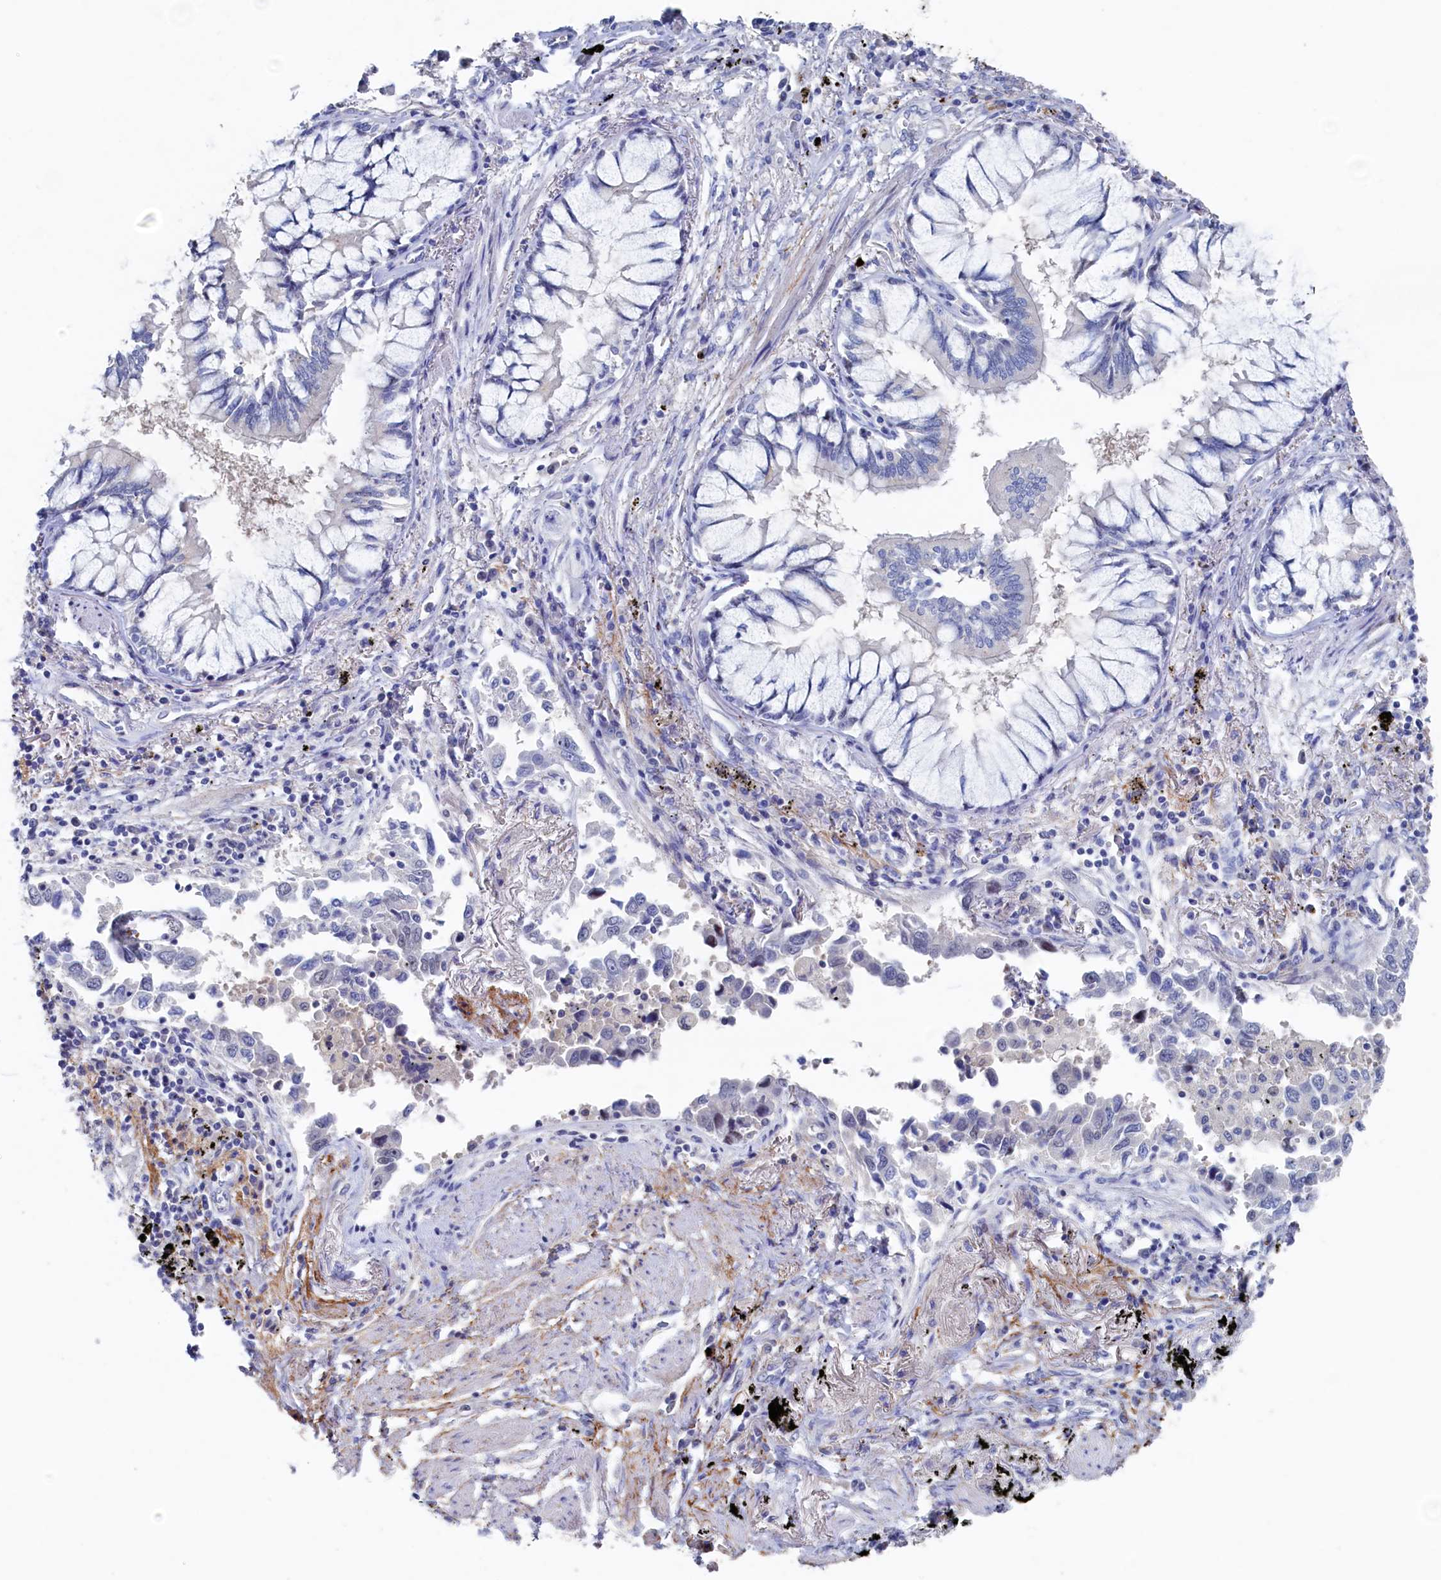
{"staining": {"intensity": "negative", "quantity": "none", "location": "none"}, "tissue": "lung cancer", "cell_type": "Tumor cells", "image_type": "cancer", "snomed": [{"axis": "morphology", "description": "Adenocarcinoma, NOS"}, {"axis": "topography", "description": "Lung"}], "caption": "The IHC histopathology image has no significant staining in tumor cells of lung cancer tissue. The staining is performed using DAB (3,3'-diaminobenzidine) brown chromogen with nuclei counter-stained in using hematoxylin.", "gene": "CBLIF", "patient": {"sex": "male", "age": 67}}